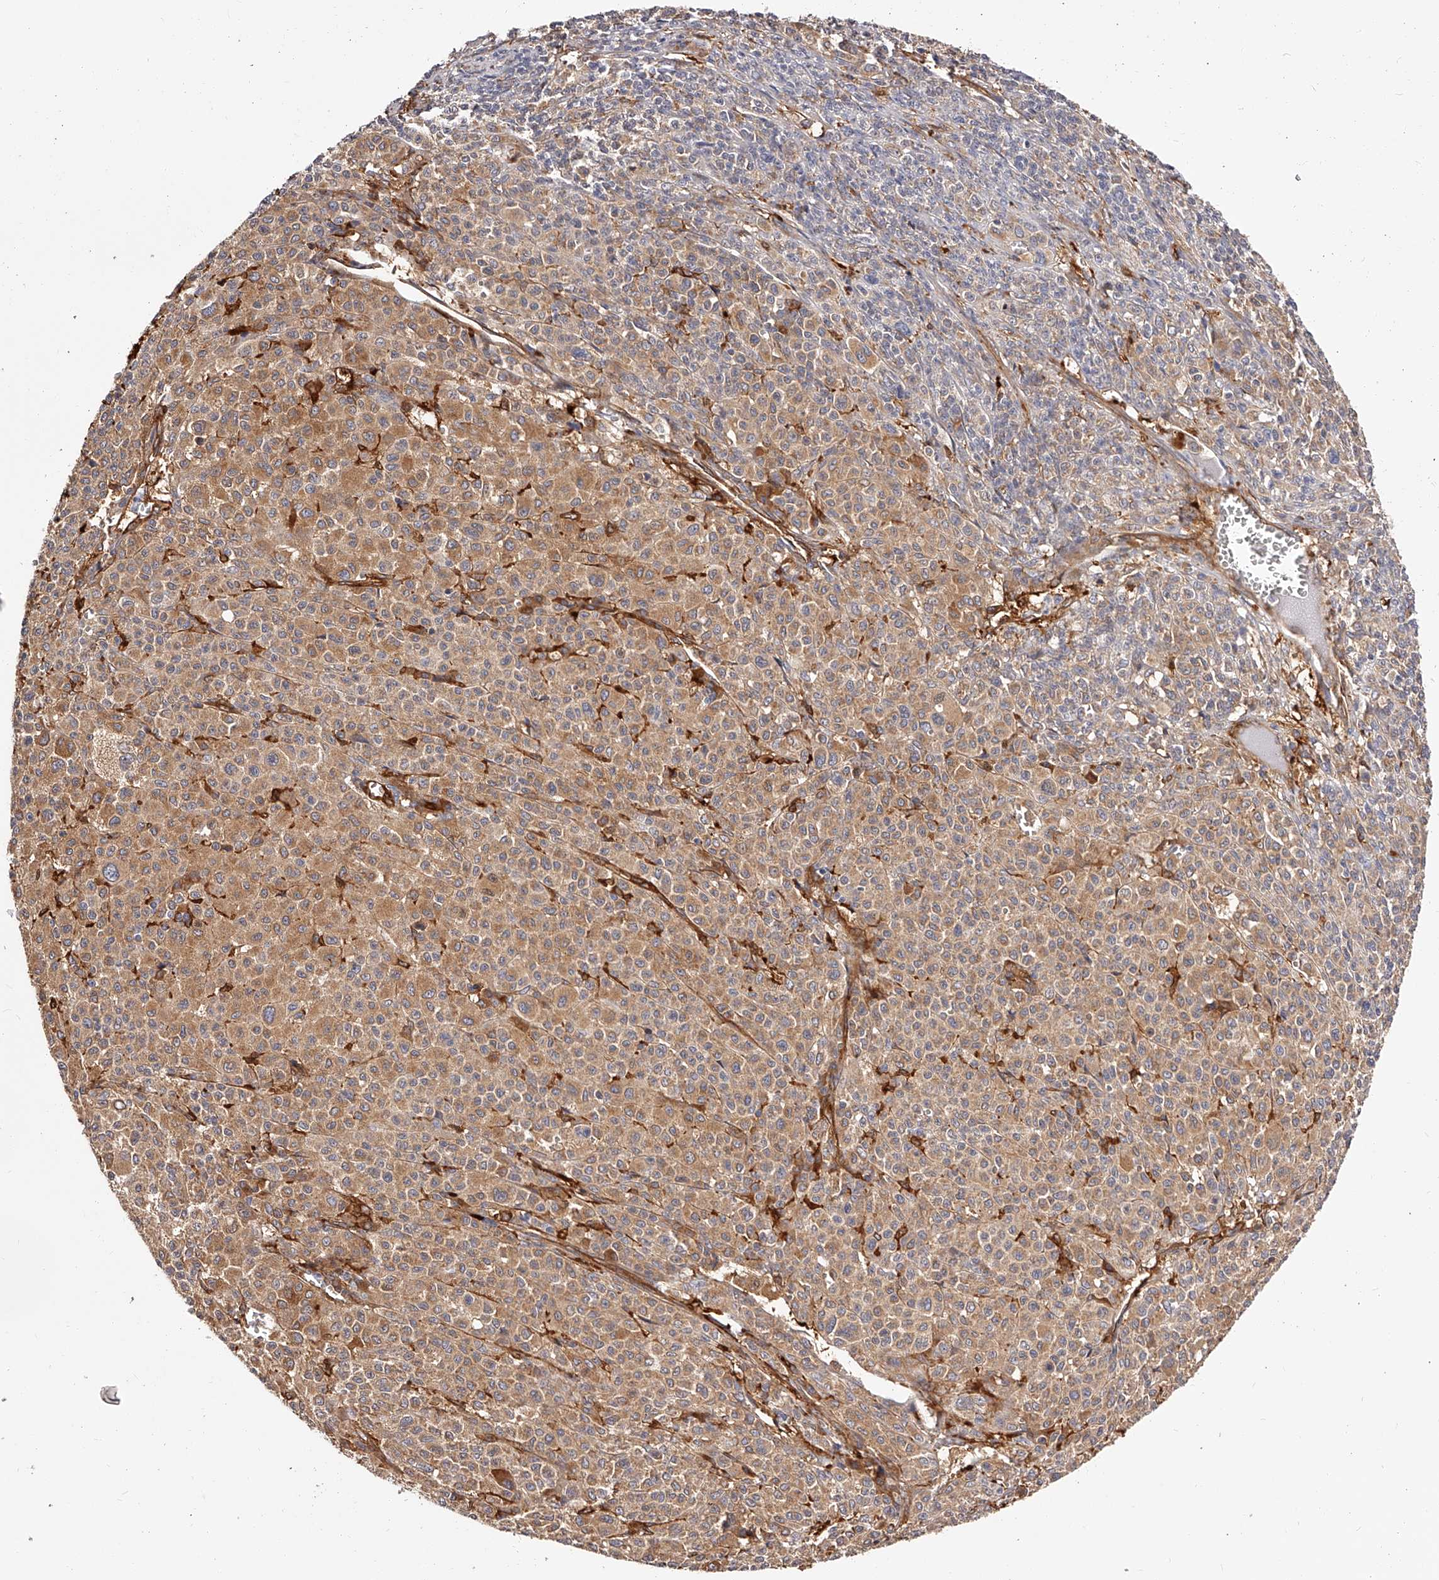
{"staining": {"intensity": "moderate", "quantity": ">75%", "location": "cytoplasmic/membranous"}, "tissue": "melanoma", "cell_type": "Tumor cells", "image_type": "cancer", "snomed": [{"axis": "morphology", "description": "Malignant melanoma, Metastatic site"}, {"axis": "topography", "description": "Skin"}], "caption": "Protein positivity by immunohistochemistry (IHC) displays moderate cytoplasmic/membranous positivity in about >75% of tumor cells in melanoma. Immunohistochemistry (ihc) stains the protein of interest in brown and the nuclei are stained blue.", "gene": "LAP3", "patient": {"sex": "female", "age": 74}}